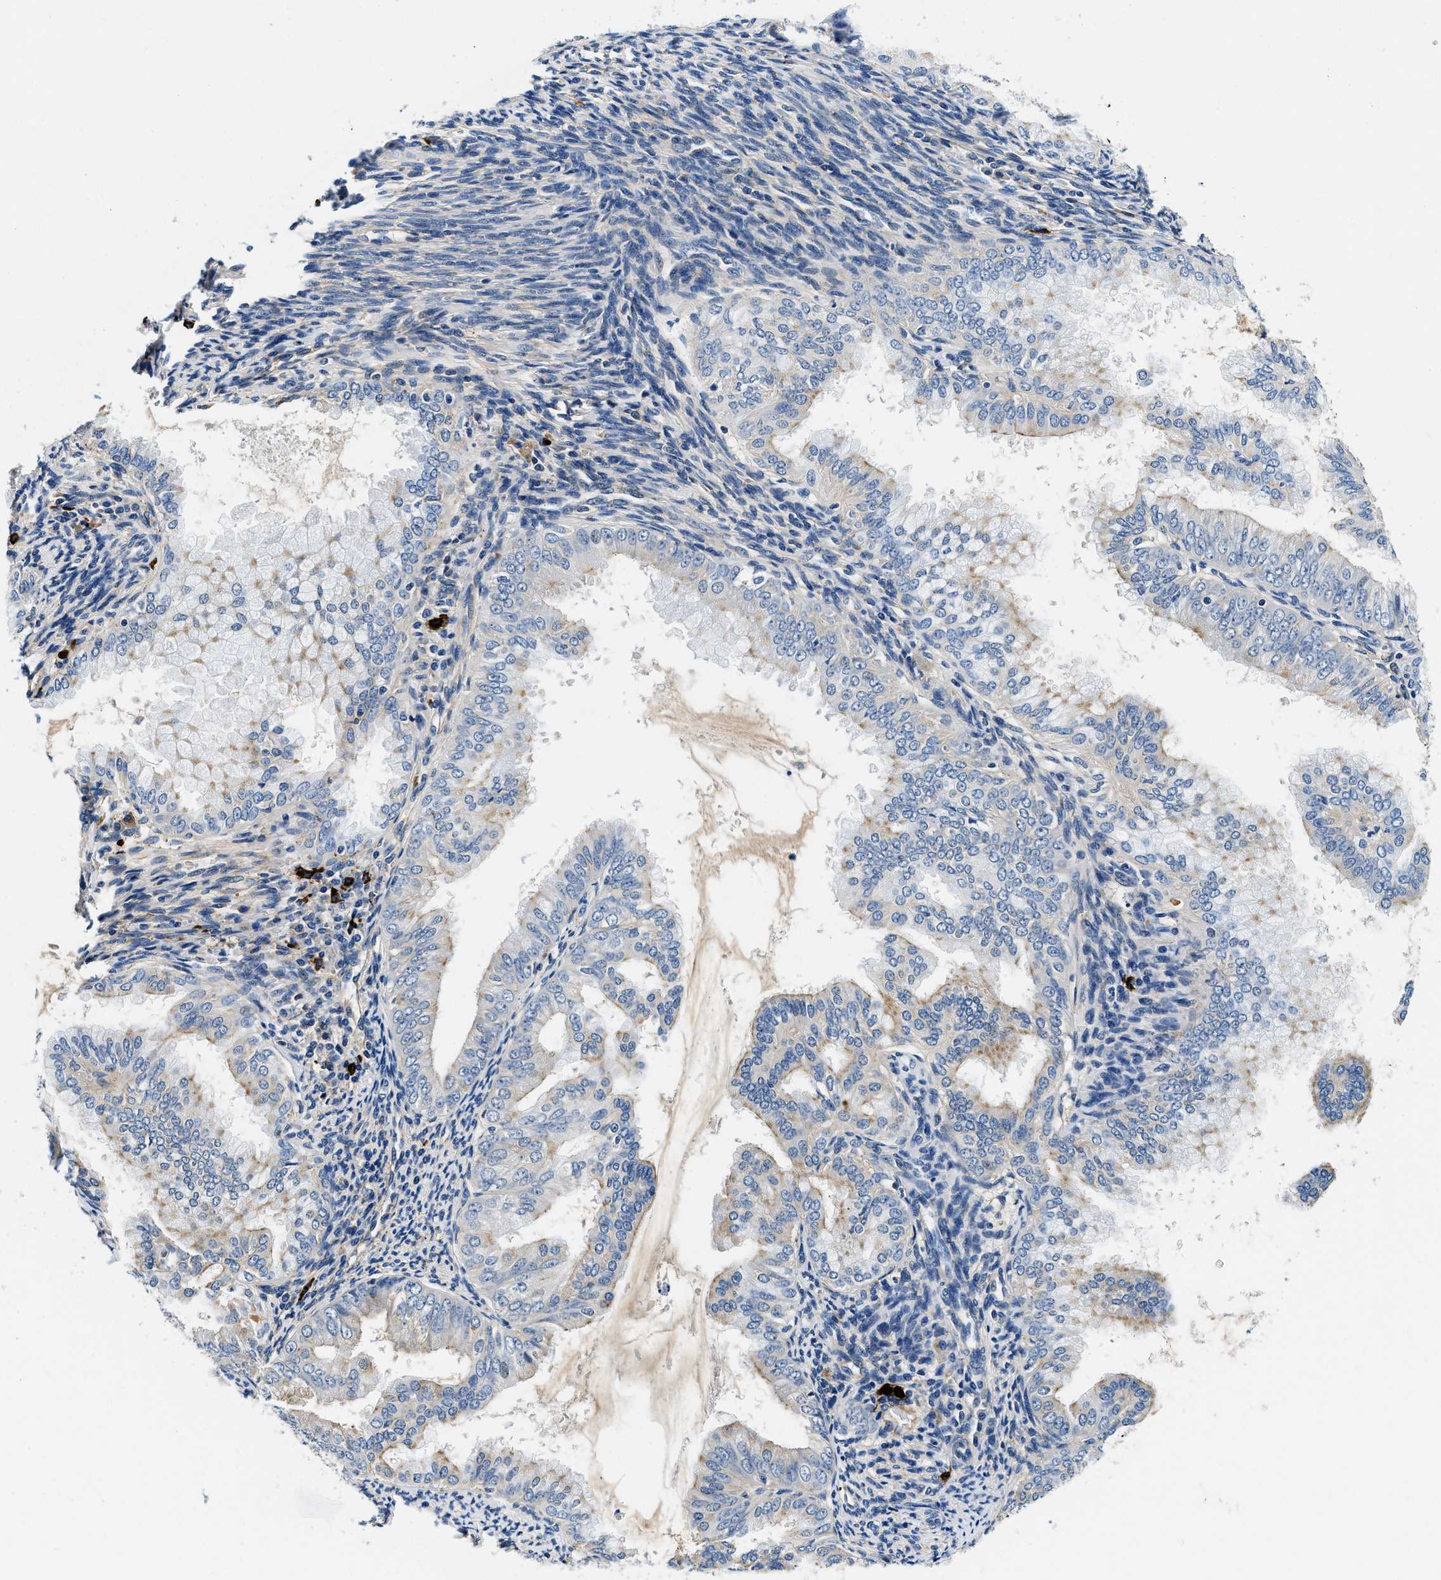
{"staining": {"intensity": "weak", "quantity": "<25%", "location": "cytoplasmic/membranous"}, "tissue": "endometrial cancer", "cell_type": "Tumor cells", "image_type": "cancer", "snomed": [{"axis": "morphology", "description": "Adenocarcinoma, NOS"}, {"axis": "topography", "description": "Endometrium"}], "caption": "Photomicrograph shows no protein positivity in tumor cells of adenocarcinoma (endometrial) tissue.", "gene": "ZFAND3", "patient": {"sex": "female", "age": 63}}